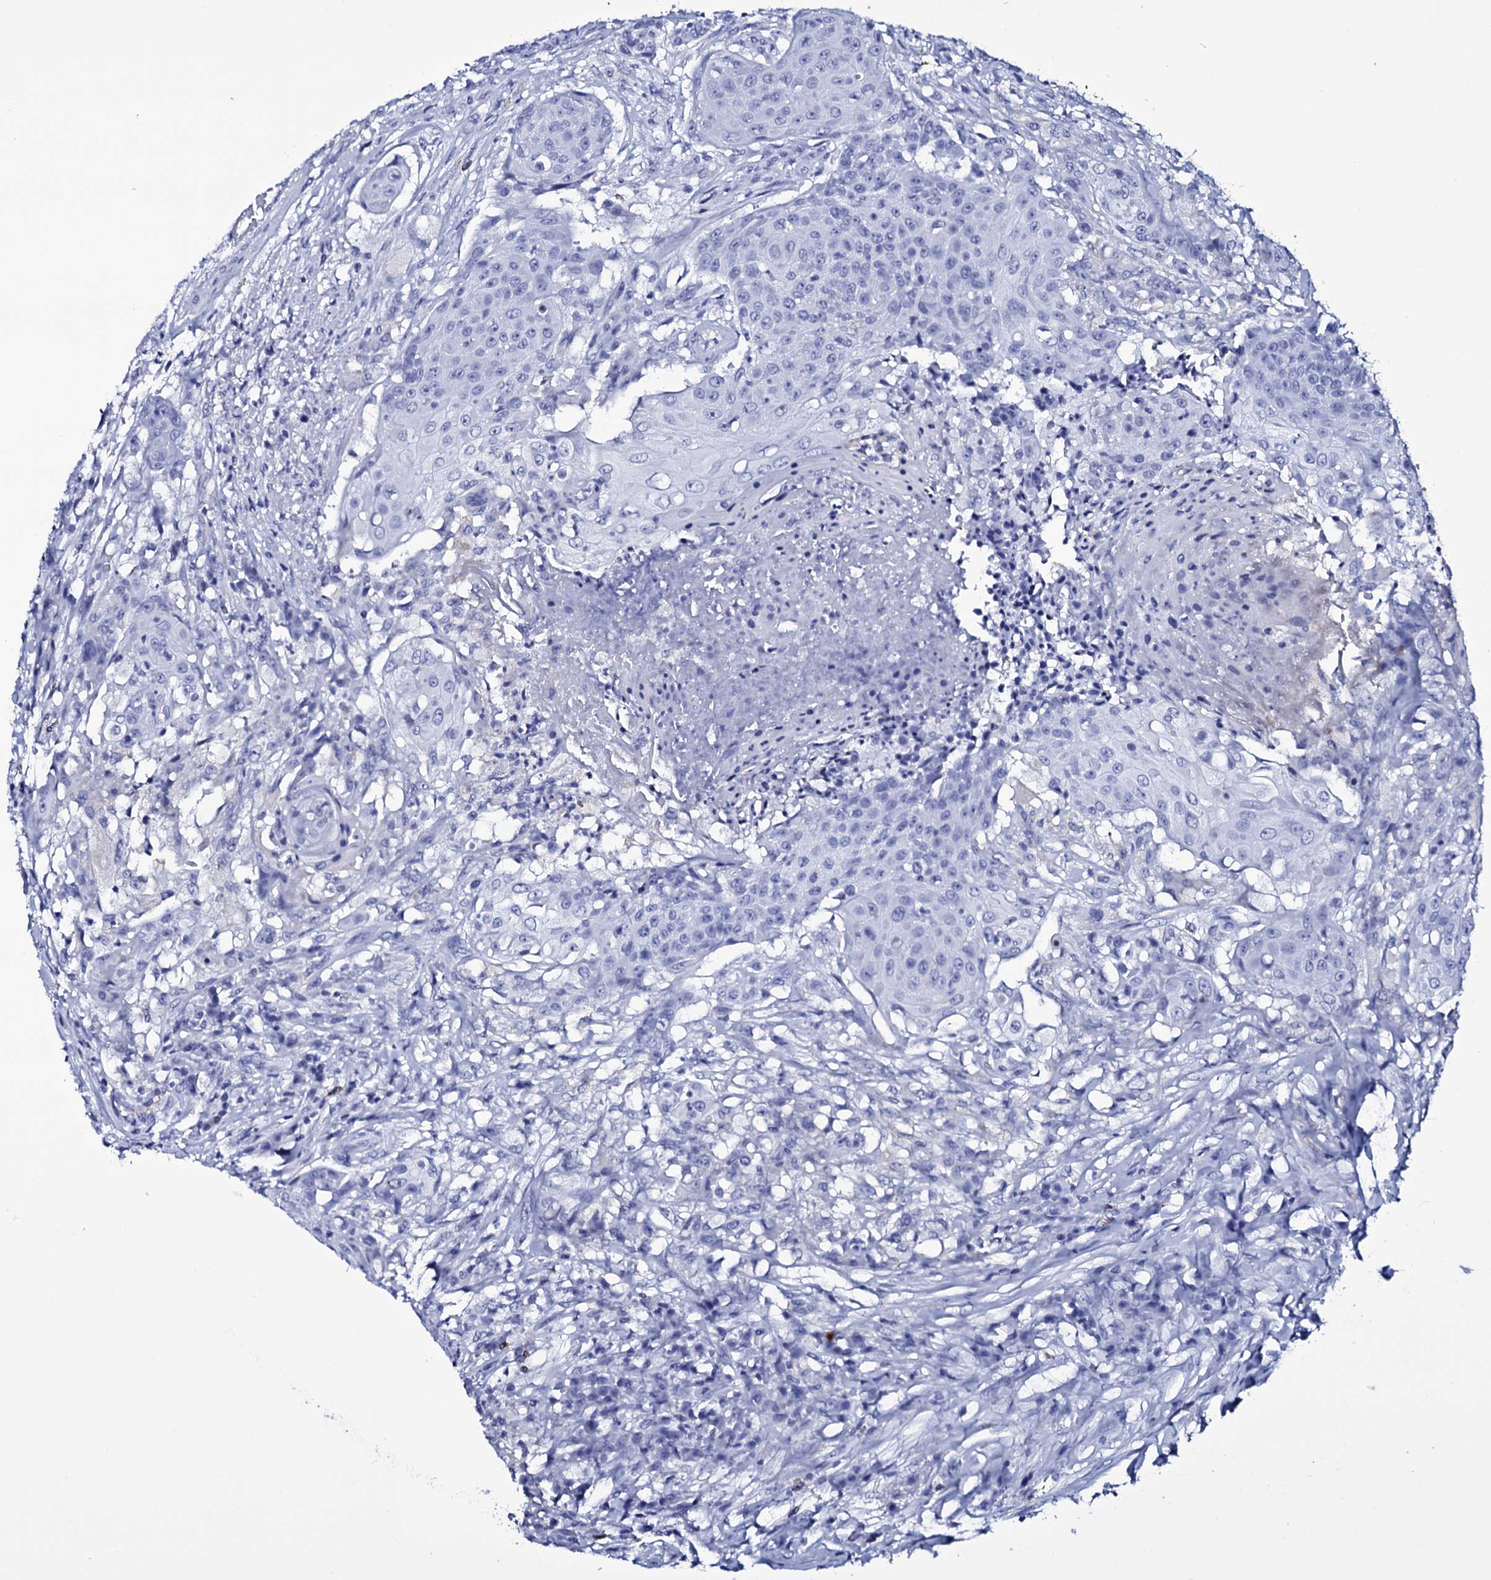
{"staining": {"intensity": "negative", "quantity": "none", "location": "none"}, "tissue": "urothelial cancer", "cell_type": "Tumor cells", "image_type": "cancer", "snomed": [{"axis": "morphology", "description": "Urothelial carcinoma, High grade"}, {"axis": "topography", "description": "Urinary bladder"}], "caption": "The micrograph demonstrates no significant positivity in tumor cells of urothelial carcinoma (high-grade). The staining is performed using DAB (3,3'-diaminobenzidine) brown chromogen with nuclei counter-stained in using hematoxylin.", "gene": "ITPRID2", "patient": {"sex": "female", "age": 63}}